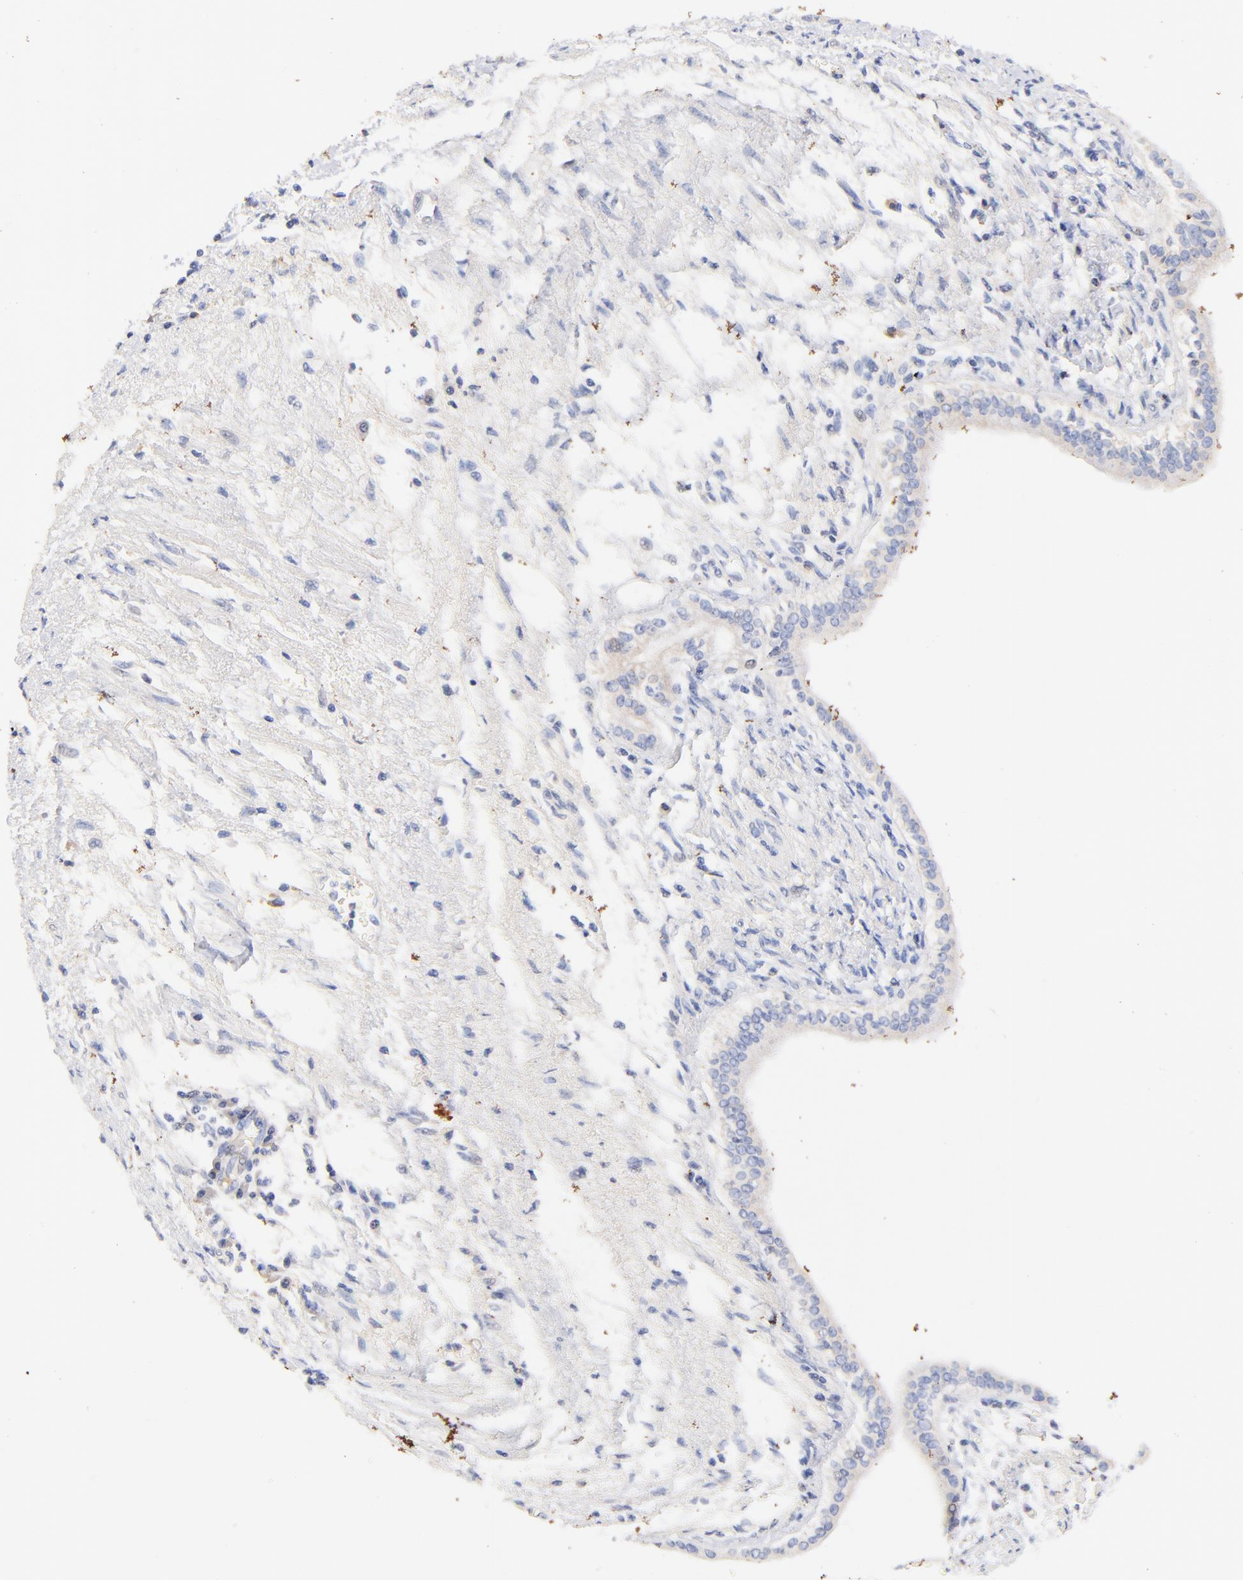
{"staining": {"intensity": "weak", "quantity": ">75%", "location": "cytoplasmic/membranous"}, "tissue": "liver cancer", "cell_type": "Tumor cells", "image_type": "cancer", "snomed": [{"axis": "morphology", "description": "Cholangiocarcinoma"}, {"axis": "topography", "description": "Liver"}], "caption": "Immunohistochemistry (IHC) (DAB) staining of liver cholangiocarcinoma reveals weak cytoplasmic/membranous protein positivity in about >75% of tumor cells. The staining was performed using DAB (3,3'-diaminobenzidine), with brown indicating positive protein expression. Nuclei are stained blue with hematoxylin.", "gene": "IGLV7-43", "patient": {"sex": "female", "age": 79}}